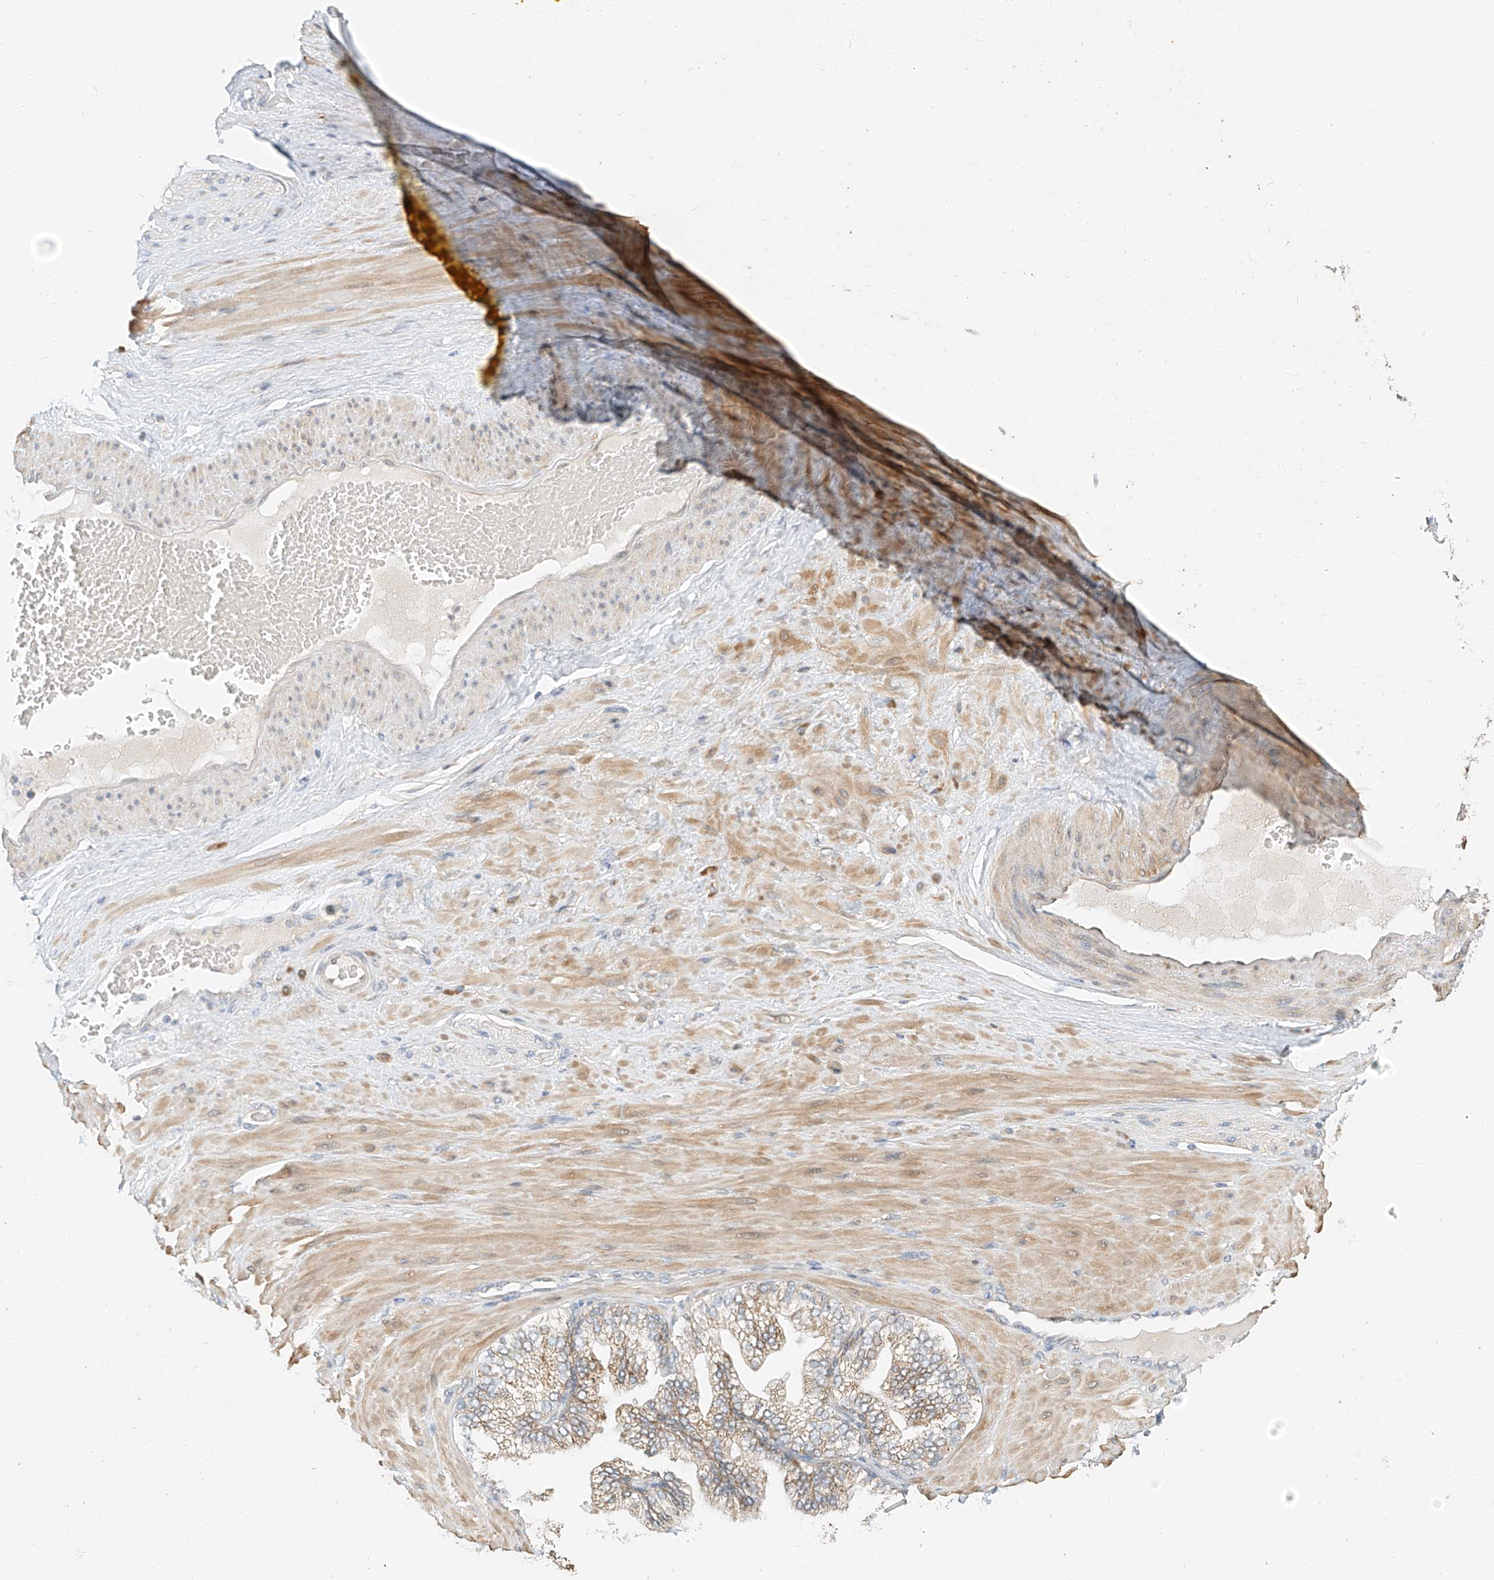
{"staining": {"intensity": "negative", "quantity": "none", "location": "none"}, "tissue": "adipose tissue", "cell_type": "Adipocytes", "image_type": "normal", "snomed": [{"axis": "morphology", "description": "Normal tissue, NOS"}, {"axis": "morphology", "description": "Adenocarcinoma, Low grade"}, {"axis": "topography", "description": "Prostate"}, {"axis": "topography", "description": "Peripheral nerve tissue"}], "caption": "High power microscopy photomicrograph of an immunohistochemistry photomicrograph of normal adipose tissue, revealing no significant positivity in adipocytes. (DAB immunohistochemistry visualized using brightfield microscopy, high magnification).", "gene": "PPA2", "patient": {"sex": "male", "age": 63}}